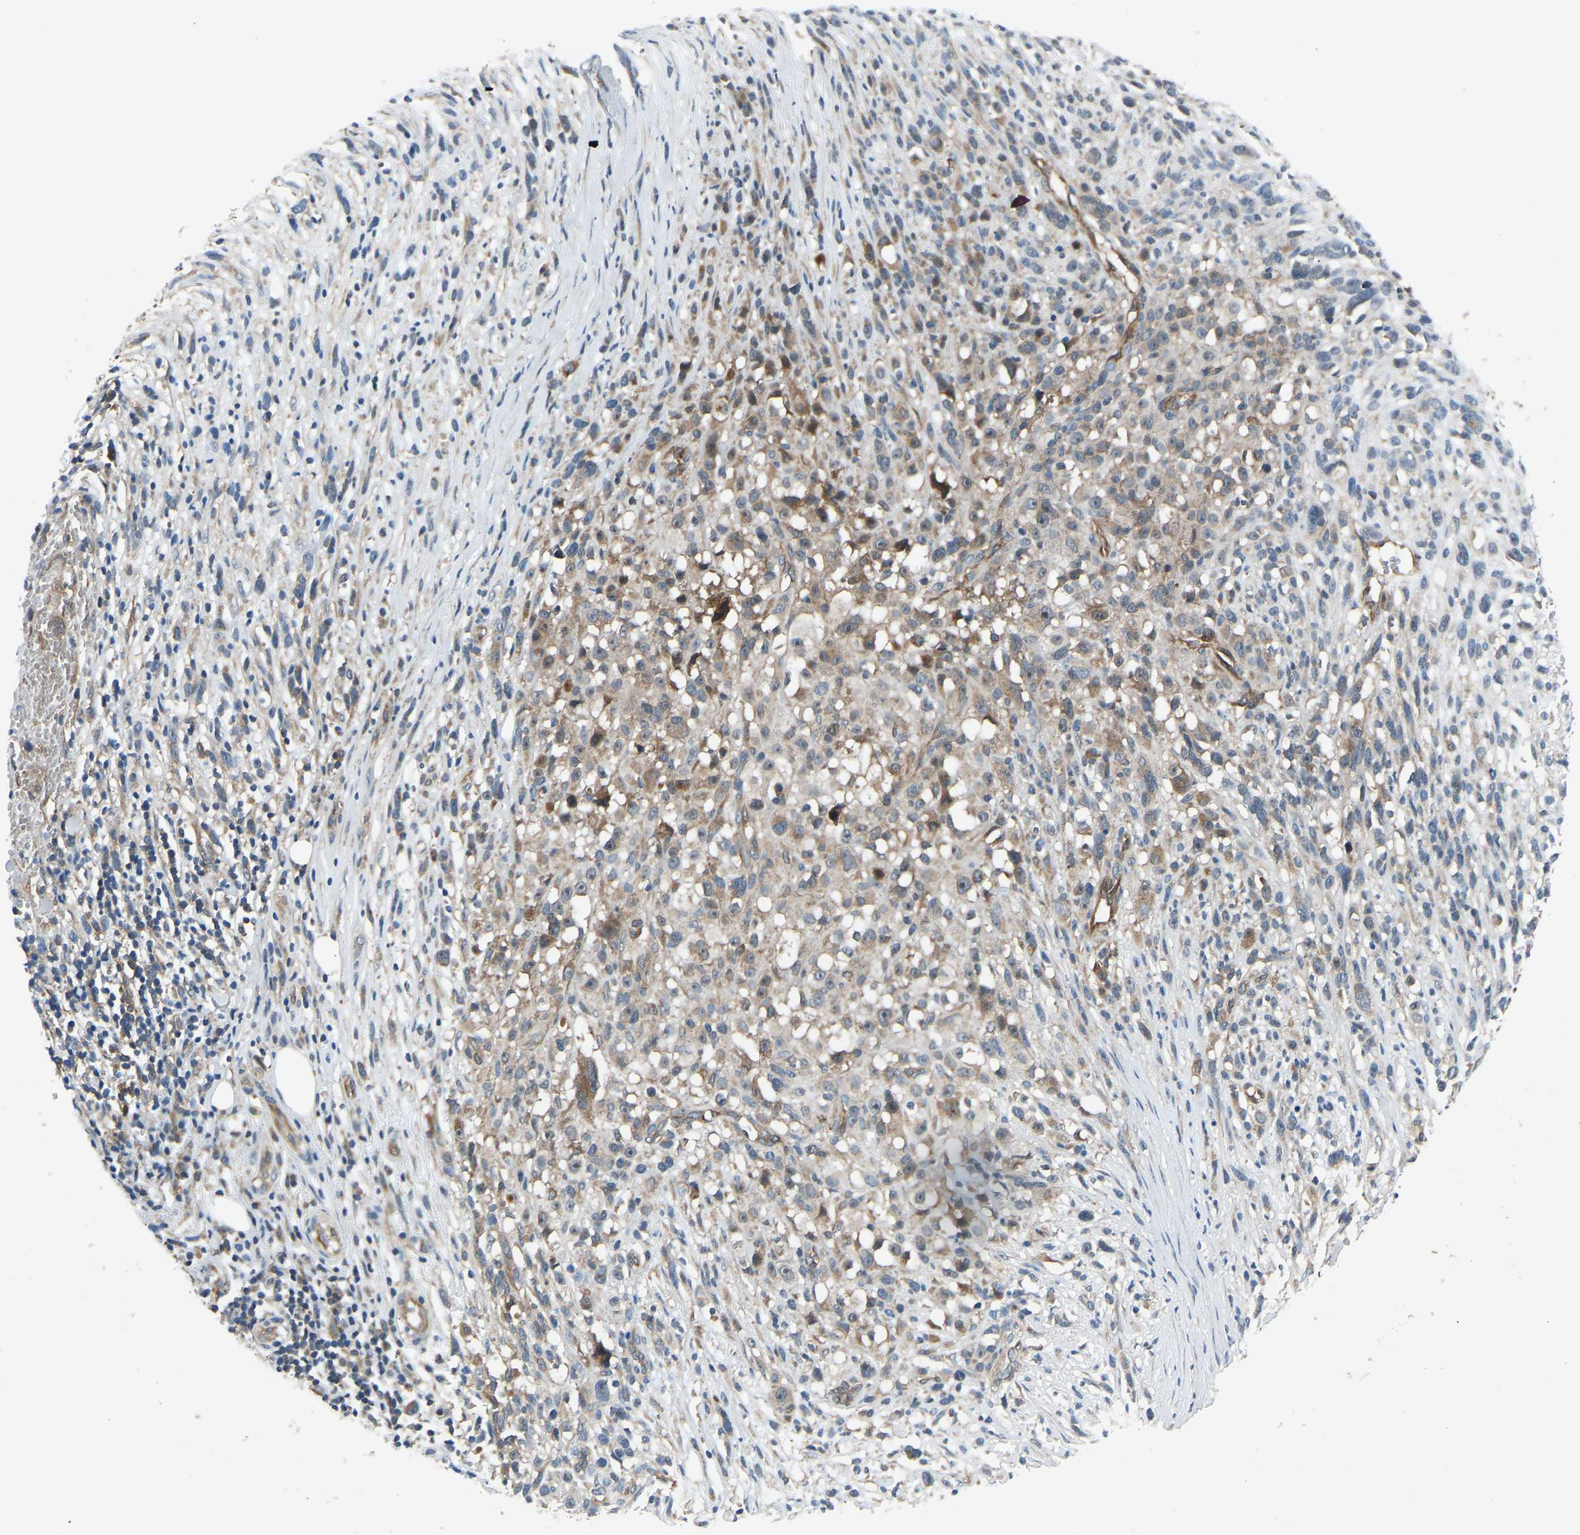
{"staining": {"intensity": "weak", "quantity": "25%-75%", "location": "cytoplasmic/membranous"}, "tissue": "melanoma", "cell_type": "Tumor cells", "image_type": "cancer", "snomed": [{"axis": "morphology", "description": "Malignant melanoma, NOS"}, {"axis": "topography", "description": "Skin"}], "caption": "Immunohistochemistry (IHC) (DAB) staining of melanoma reveals weak cytoplasmic/membranous protein positivity in about 25%-75% of tumor cells.", "gene": "GAS2L1", "patient": {"sex": "female", "age": 55}}